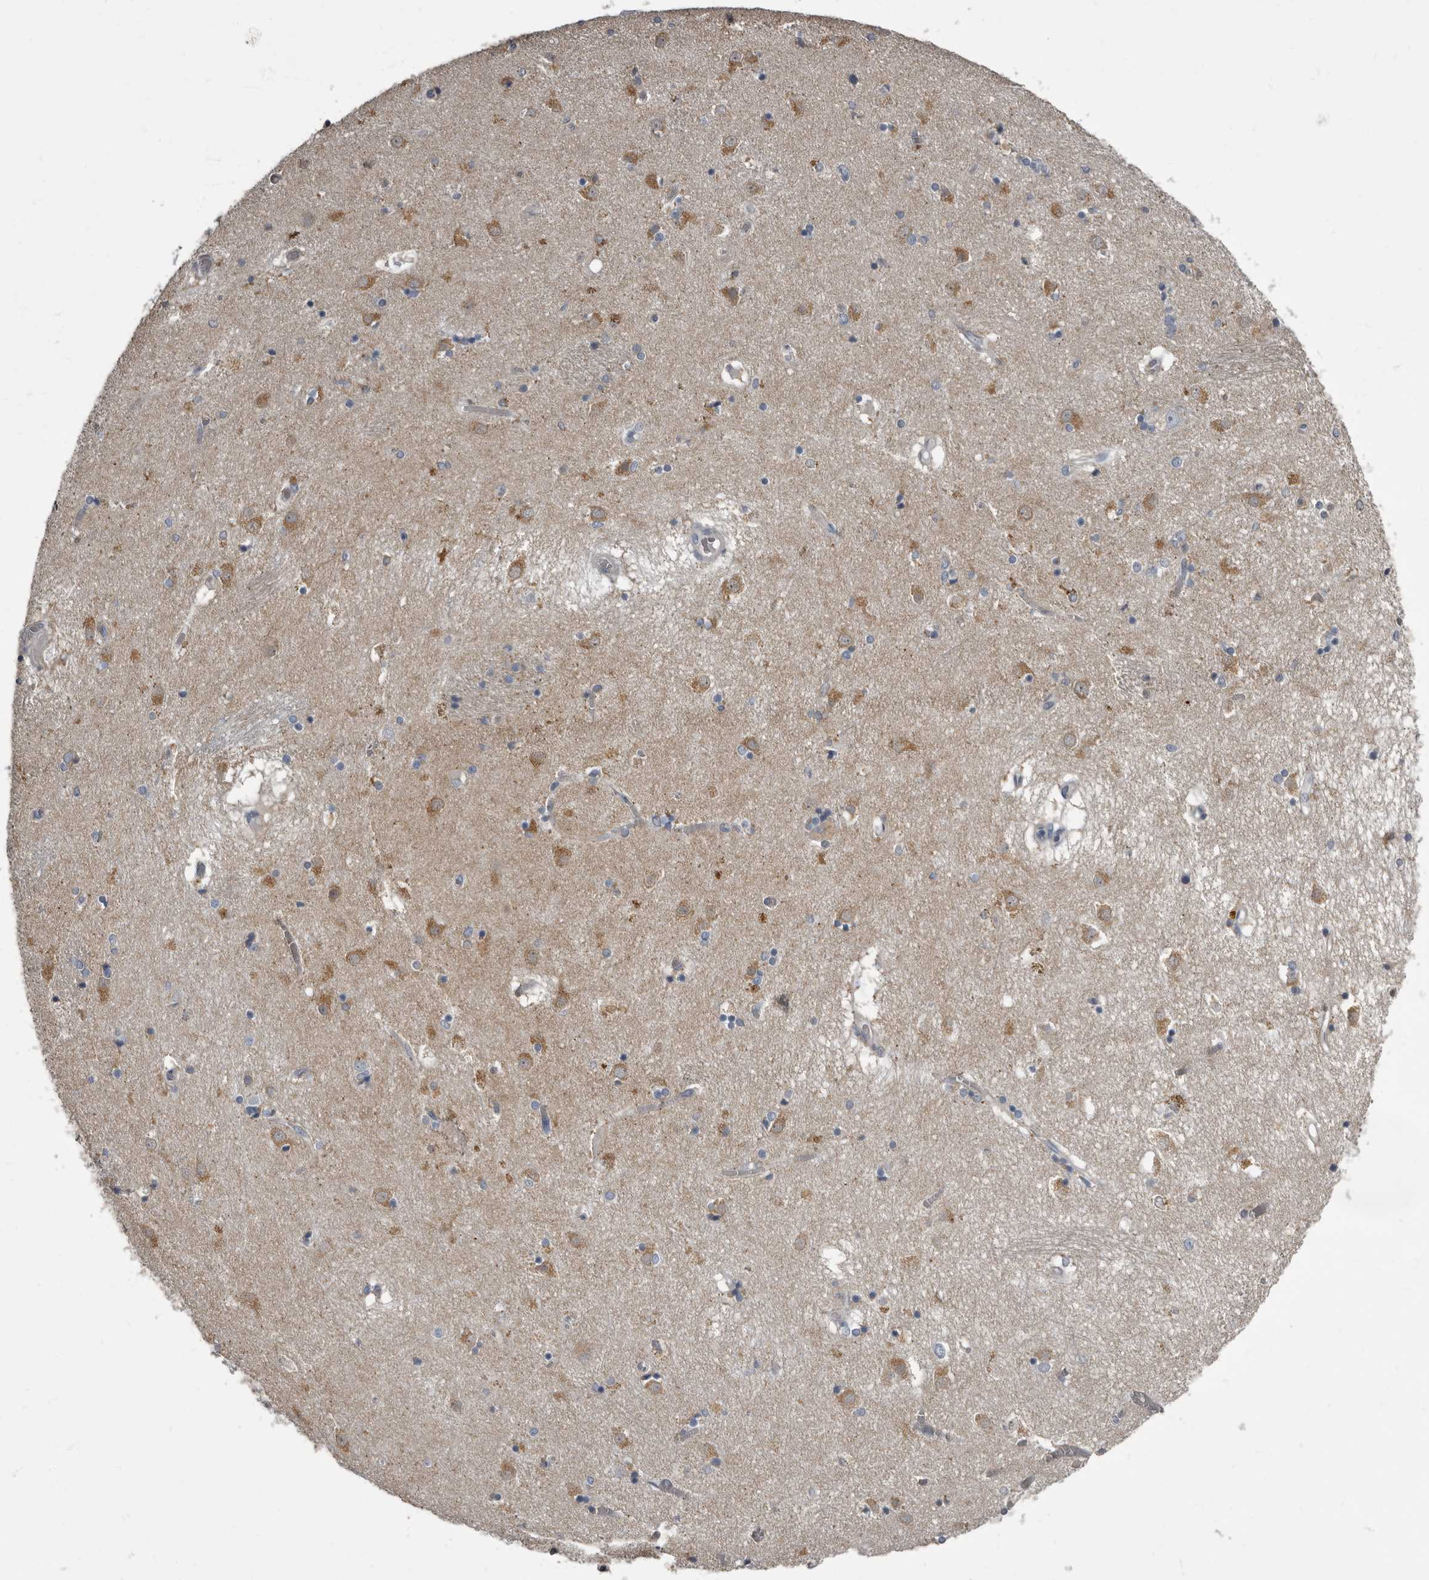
{"staining": {"intensity": "negative", "quantity": "none", "location": "none"}, "tissue": "caudate", "cell_type": "Glial cells", "image_type": "normal", "snomed": [{"axis": "morphology", "description": "Normal tissue, NOS"}, {"axis": "topography", "description": "Lateral ventricle wall"}], "caption": "Photomicrograph shows no significant protein positivity in glial cells of normal caudate. (Stains: DAB (3,3'-diaminobenzidine) immunohistochemistry with hematoxylin counter stain, Microscopy: brightfield microscopy at high magnification).", "gene": "TPD52L1", "patient": {"sex": "male", "age": 70}}